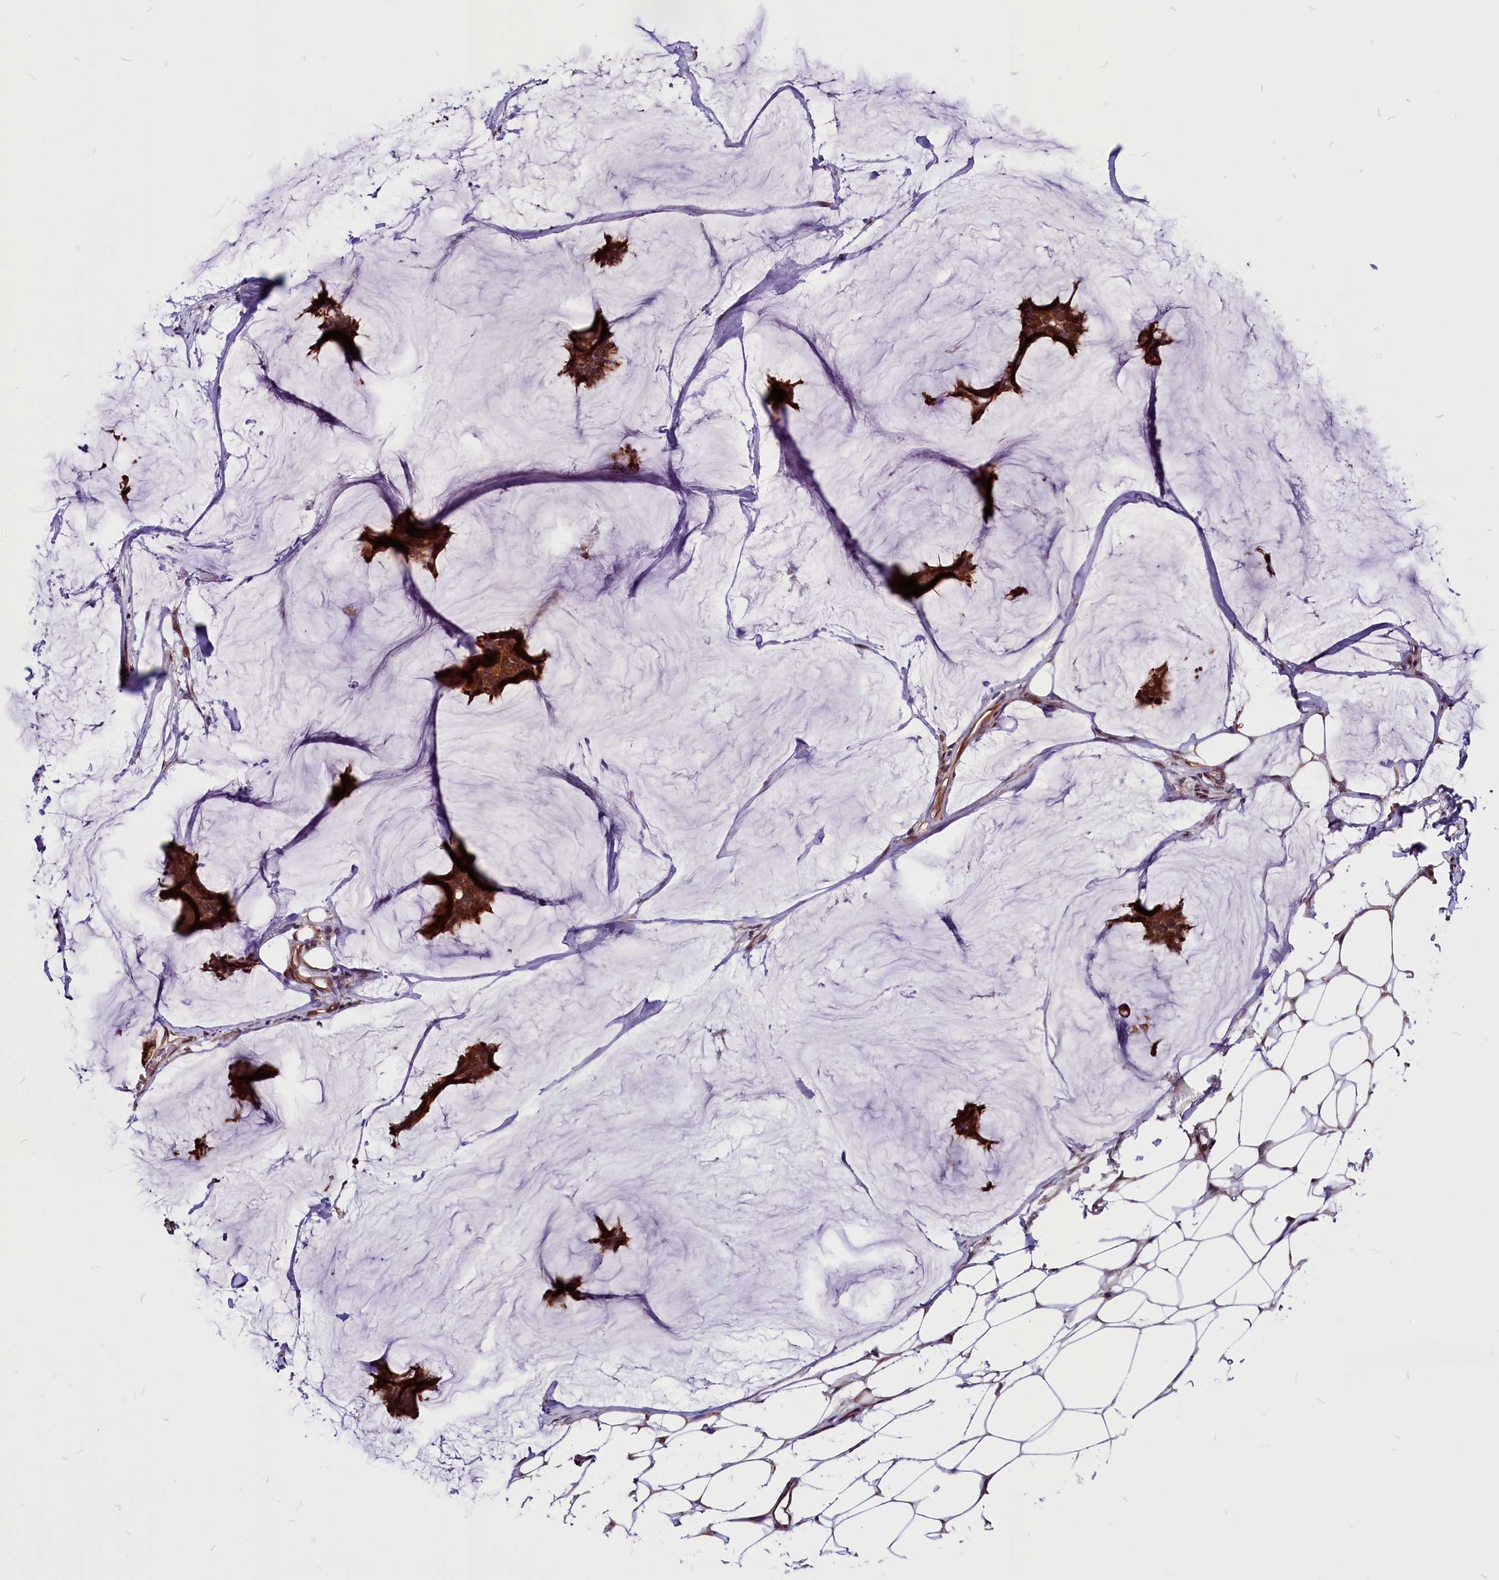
{"staining": {"intensity": "strong", "quantity": ">75%", "location": "cytoplasmic/membranous"}, "tissue": "breast cancer", "cell_type": "Tumor cells", "image_type": "cancer", "snomed": [{"axis": "morphology", "description": "Duct carcinoma"}, {"axis": "topography", "description": "Breast"}], "caption": "The immunohistochemical stain labels strong cytoplasmic/membranous staining in tumor cells of breast cancer (infiltrating ductal carcinoma) tissue.", "gene": "EIF3G", "patient": {"sex": "female", "age": 93}}